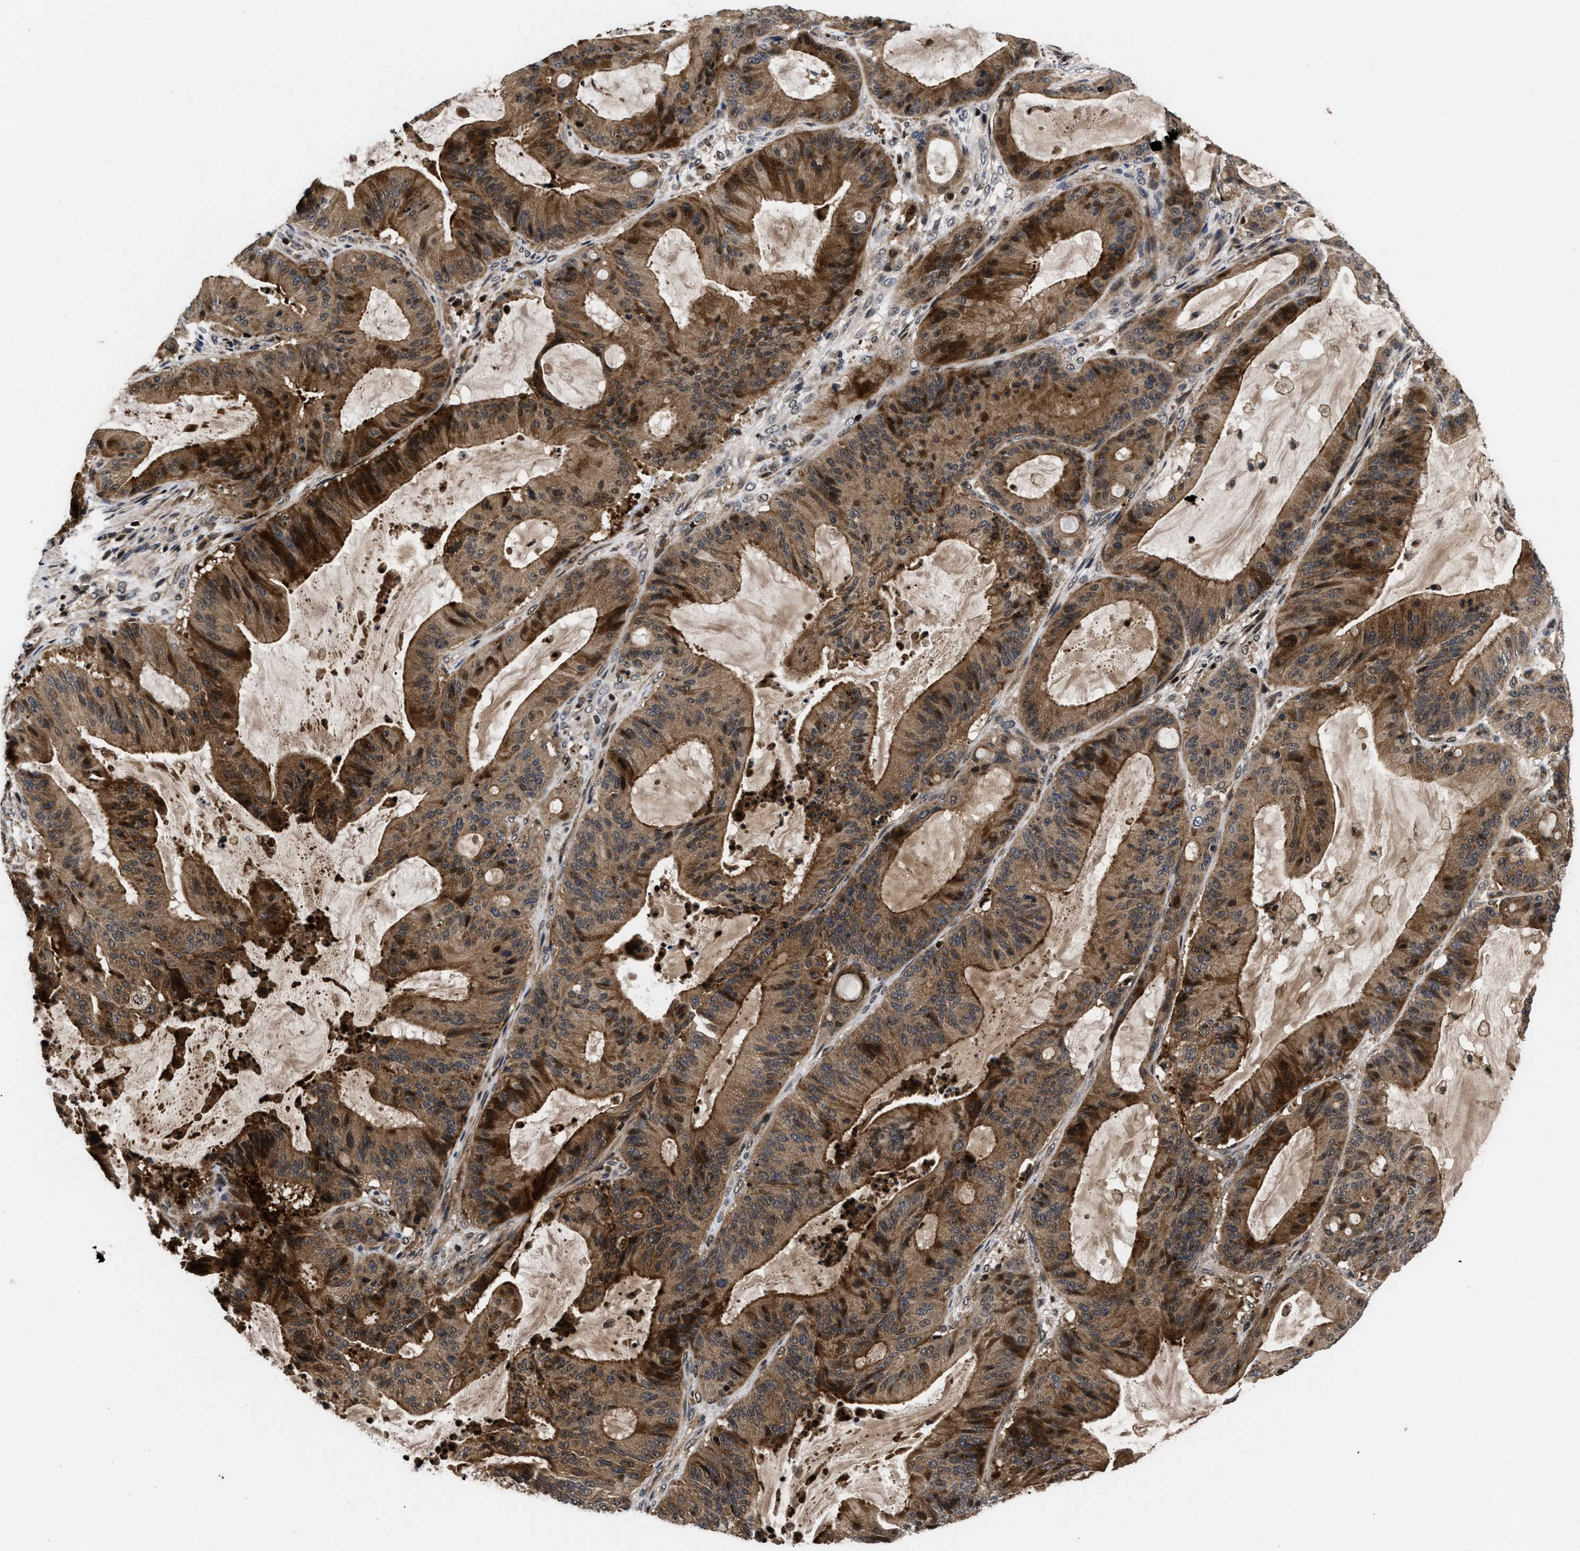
{"staining": {"intensity": "strong", "quantity": ">75%", "location": "cytoplasmic/membranous"}, "tissue": "liver cancer", "cell_type": "Tumor cells", "image_type": "cancer", "snomed": [{"axis": "morphology", "description": "Normal tissue, NOS"}, {"axis": "morphology", "description": "Cholangiocarcinoma"}, {"axis": "topography", "description": "Liver"}, {"axis": "topography", "description": "Peripheral nerve tissue"}], "caption": "The photomicrograph reveals immunohistochemical staining of liver cholangiocarcinoma. There is strong cytoplasmic/membranous staining is appreciated in about >75% of tumor cells. The staining was performed using DAB, with brown indicating positive protein expression. Nuclei are stained blue with hematoxylin.", "gene": "FAM200A", "patient": {"sex": "female", "age": 73}}